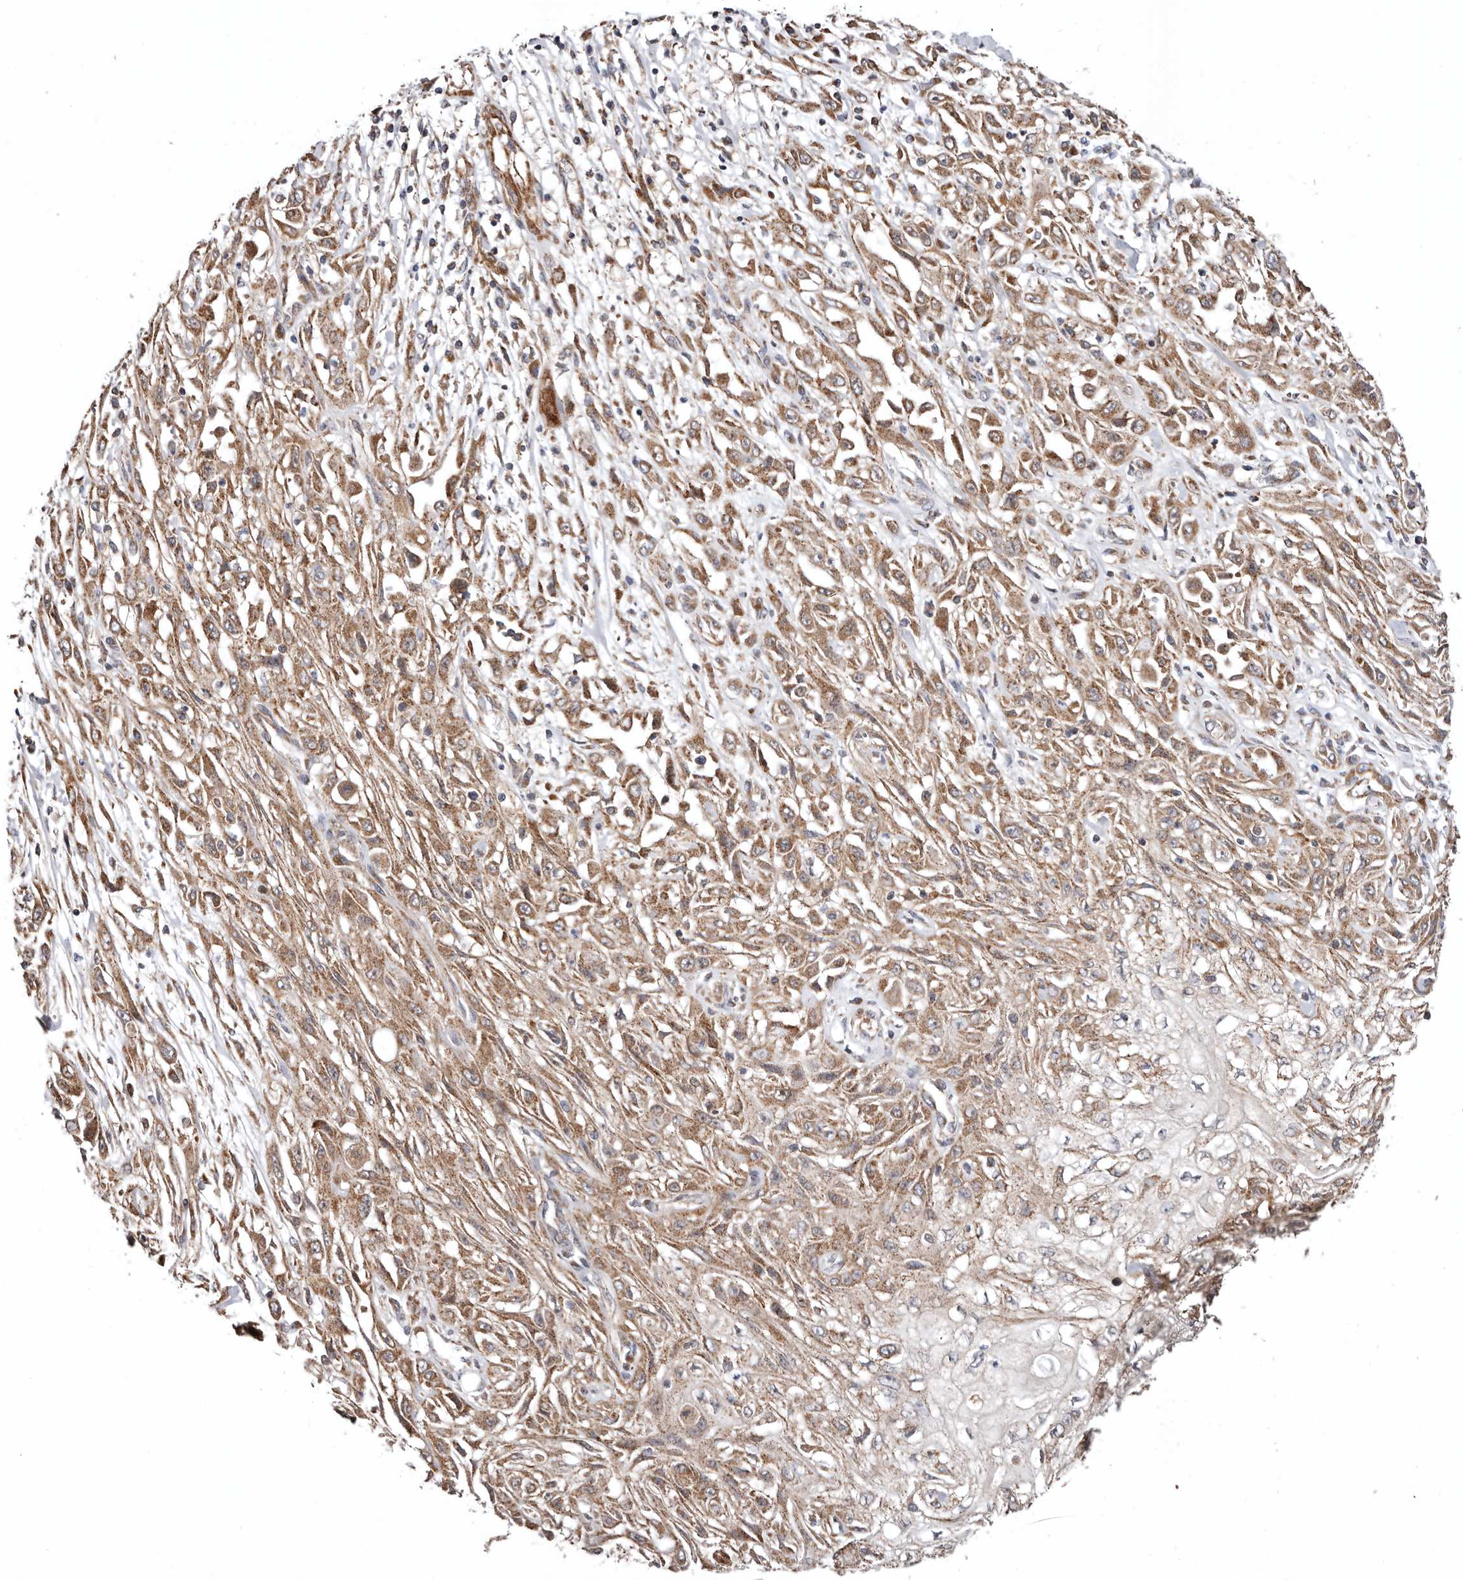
{"staining": {"intensity": "moderate", "quantity": ">75%", "location": "cytoplasmic/membranous"}, "tissue": "skin cancer", "cell_type": "Tumor cells", "image_type": "cancer", "snomed": [{"axis": "morphology", "description": "Squamous cell carcinoma, NOS"}, {"axis": "morphology", "description": "Squamous cell carcinoma, metastatic, NOS"}, {"axis": "topography", "description": "Skin"}, {"axis": "topography", "description": "Lymph node"}], "caption": "Protein staining exhibits moderate cytoplasmic/membranous expression in approximately >75% of tumor cells in squamous cell carcinoma (skin).", "gene": "PROKR1", "patient": {"sex": "male", "age": 75}}